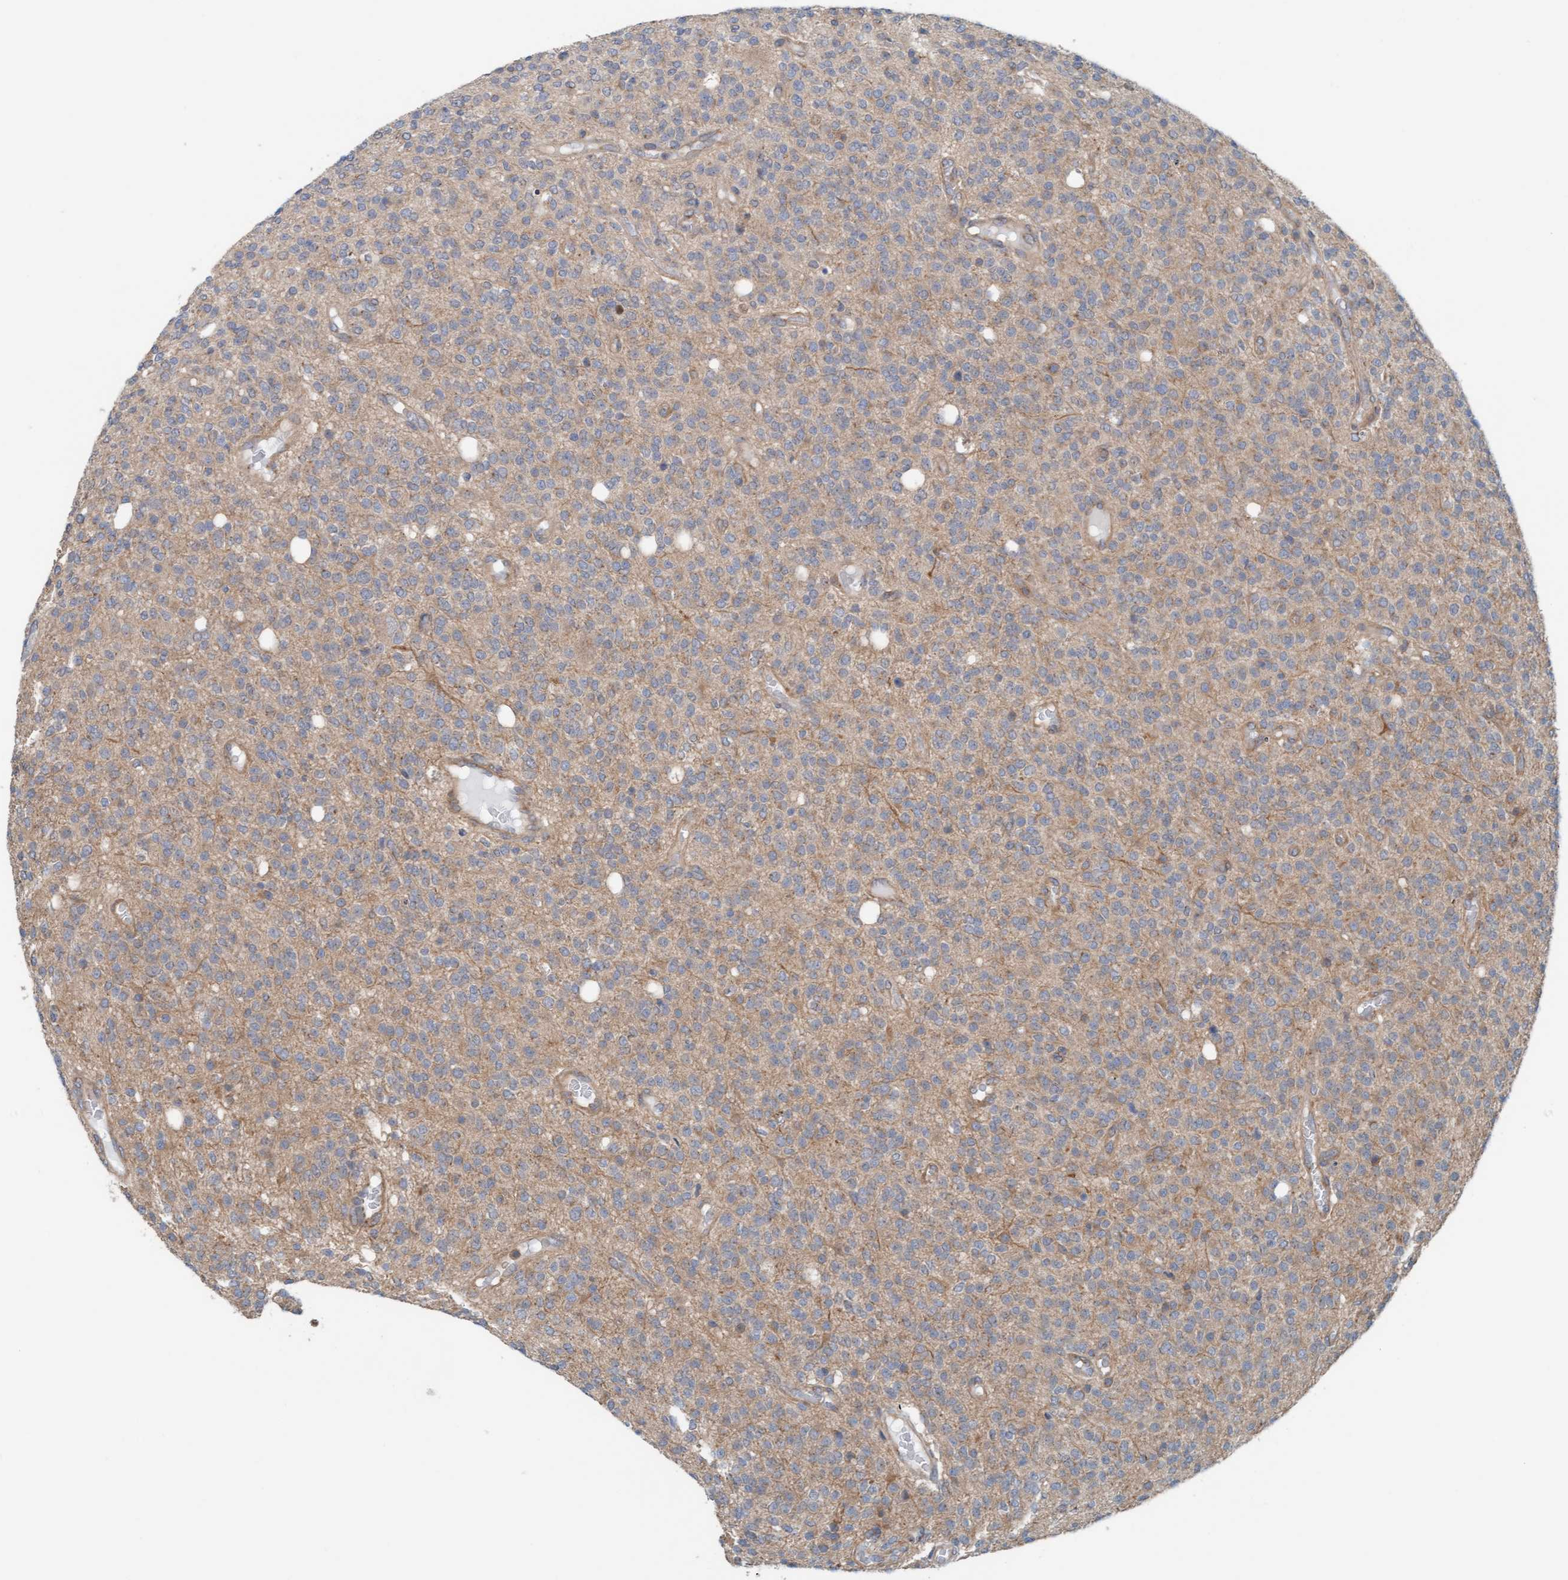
{"staining": {"intensity": "weak", "quantity": "25%-75%", "location": "cytoplasmic/membranous"}, "tissue": "glioma", "cell_type": "Tumor cells", "image_type": "cancer", "snomed": [{"axis": "morphology", "description": "Glioma, malignant, High grade"}, {"axis": "topography", "description": "Brain"}], "caption": "Malignant glioma (high-grade) stained for a protein demonstrates weak cytoplasmic/membranous positivity in tumor cells.", "gene": "UBAP1", "patient": {"sex": "male", "age": 34}}